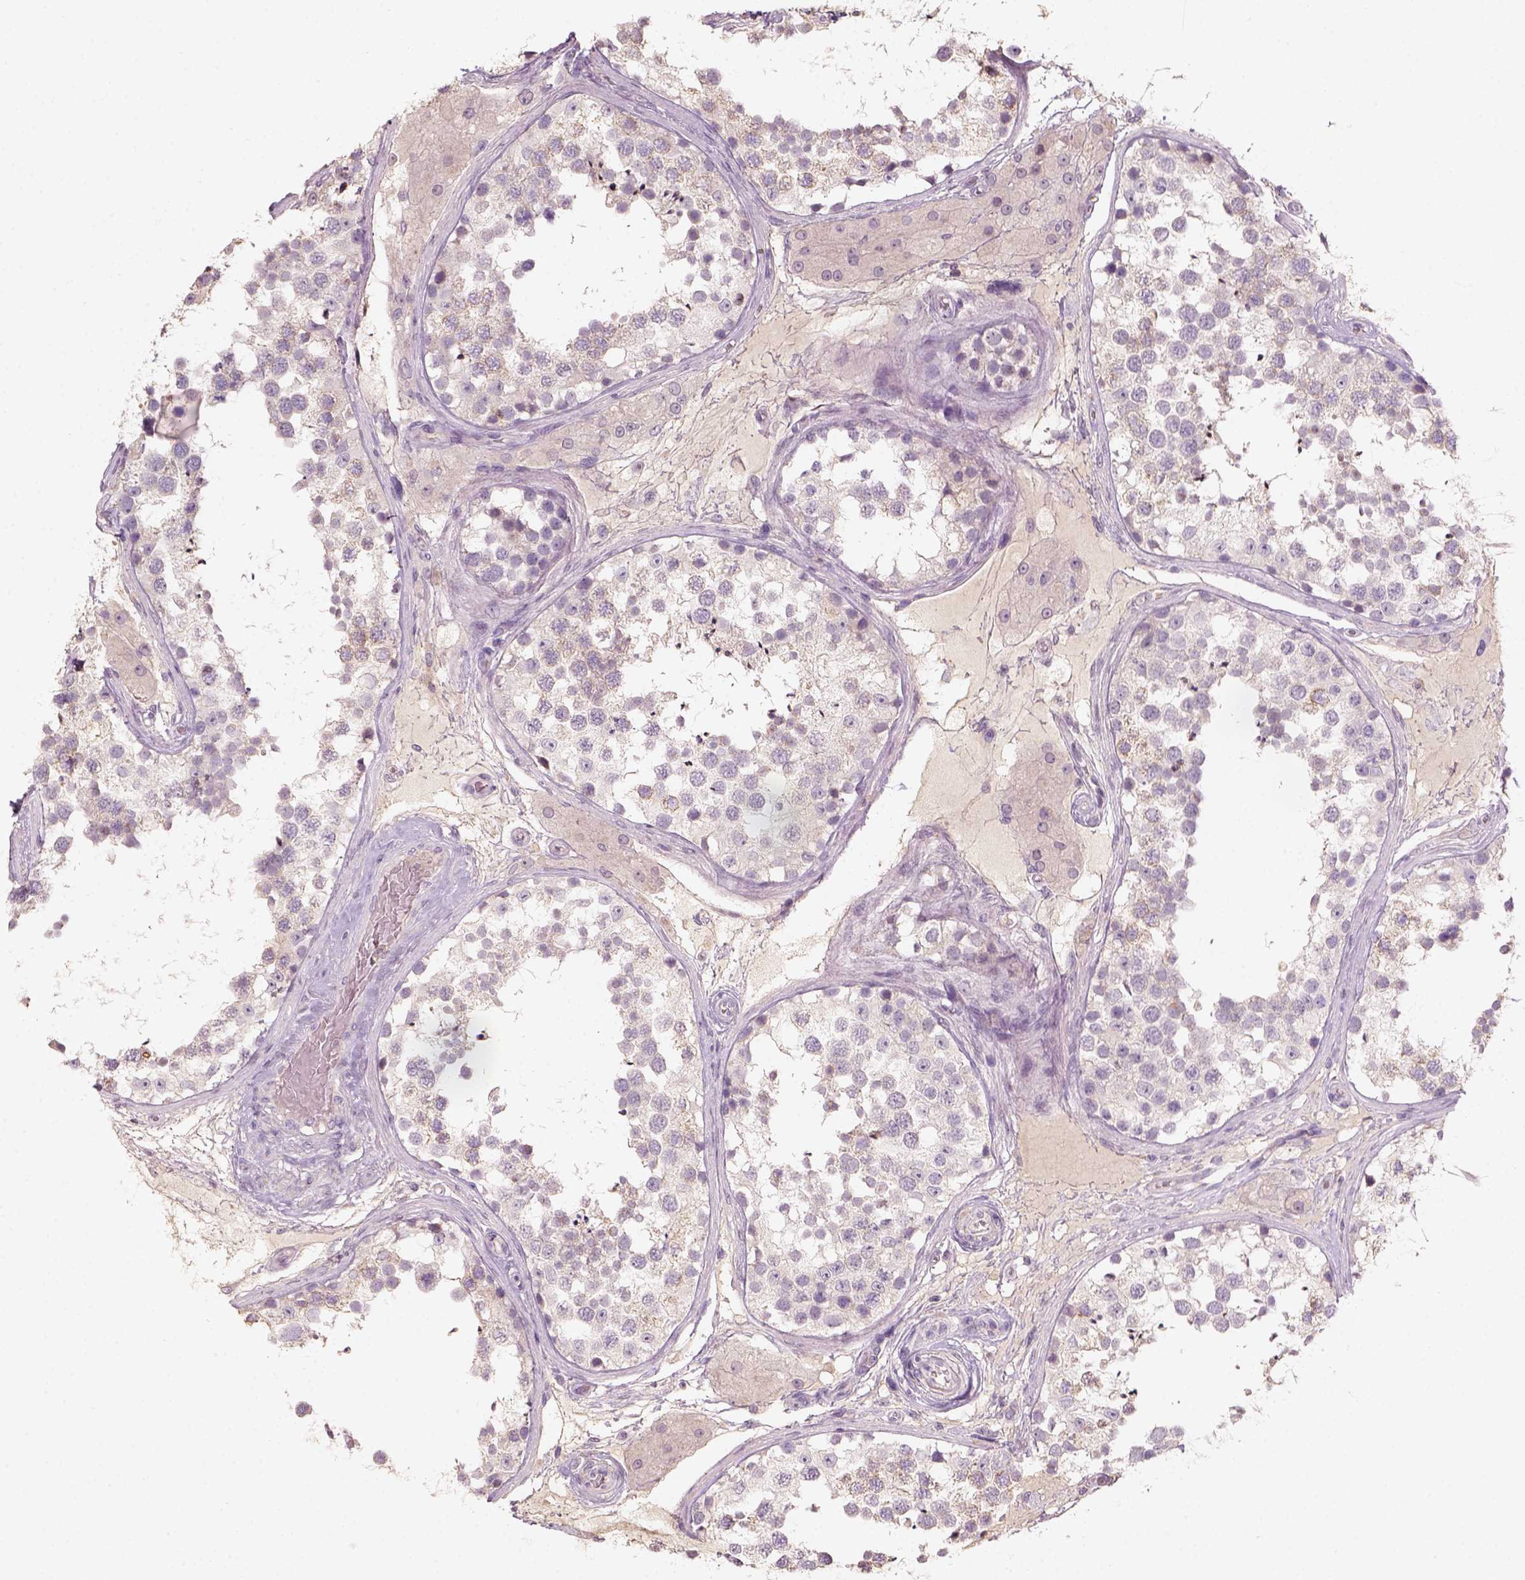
{"staining": {"intensity": "negative", "quantity": "none", "location": "none"}, "tissue": "testis", "cell_type": "Cells in seminiferous ducts", "image_type": "normal", "snomed": [{"axis": "morphology", "description": "Normal tissue, NOS"}, {"axis": "morphology", "description": "Seminoma, NOS"}, {"axis": "topography", "description": "Testis"}], "caption": "DAB (3,3'-diaminobenzidine) immunohistochemical staining of normal human testis displays no significant expression in cells in seminiferous ducts.", "gene": "AQP9", "patient": {"sex": "male", "age": 65}}